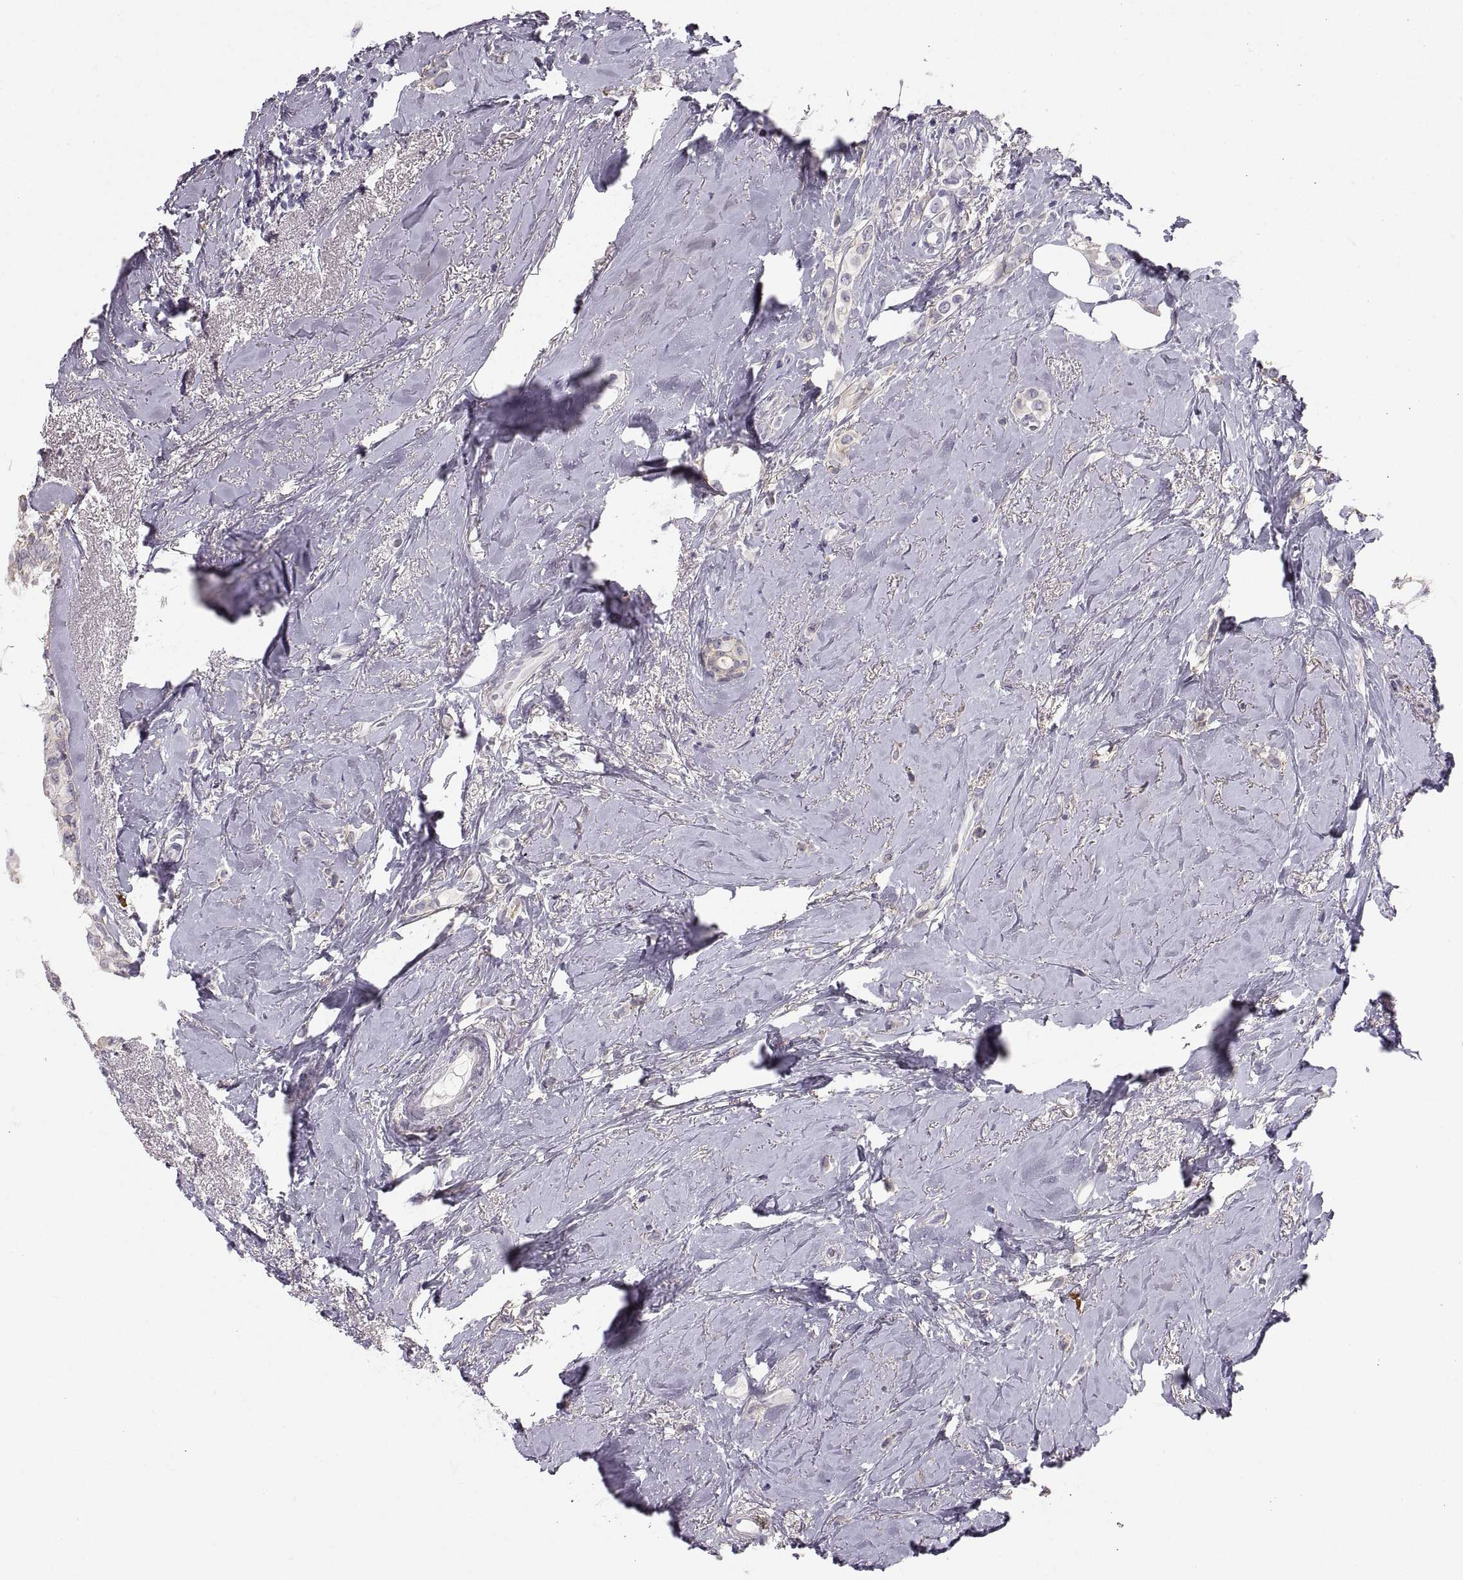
{"staining": {"intensity": "negative", "quantity": "none", "location": "none"}, "tissue": "breast cancer", "cell_type": "Tumor cells", "image_type": "cancer", "snomed": [{"axis": "morphology", "description": "Lobular carcinoma"}, {"axis": "topography", "description": "Breast"}], "caption": "Photomicrograph shows no protein expression in tumor cells of breast cancer (lobular carcinoma) tissue.", "gene": "ZNF185", "patient": {"sex": "female", "age": 66}}